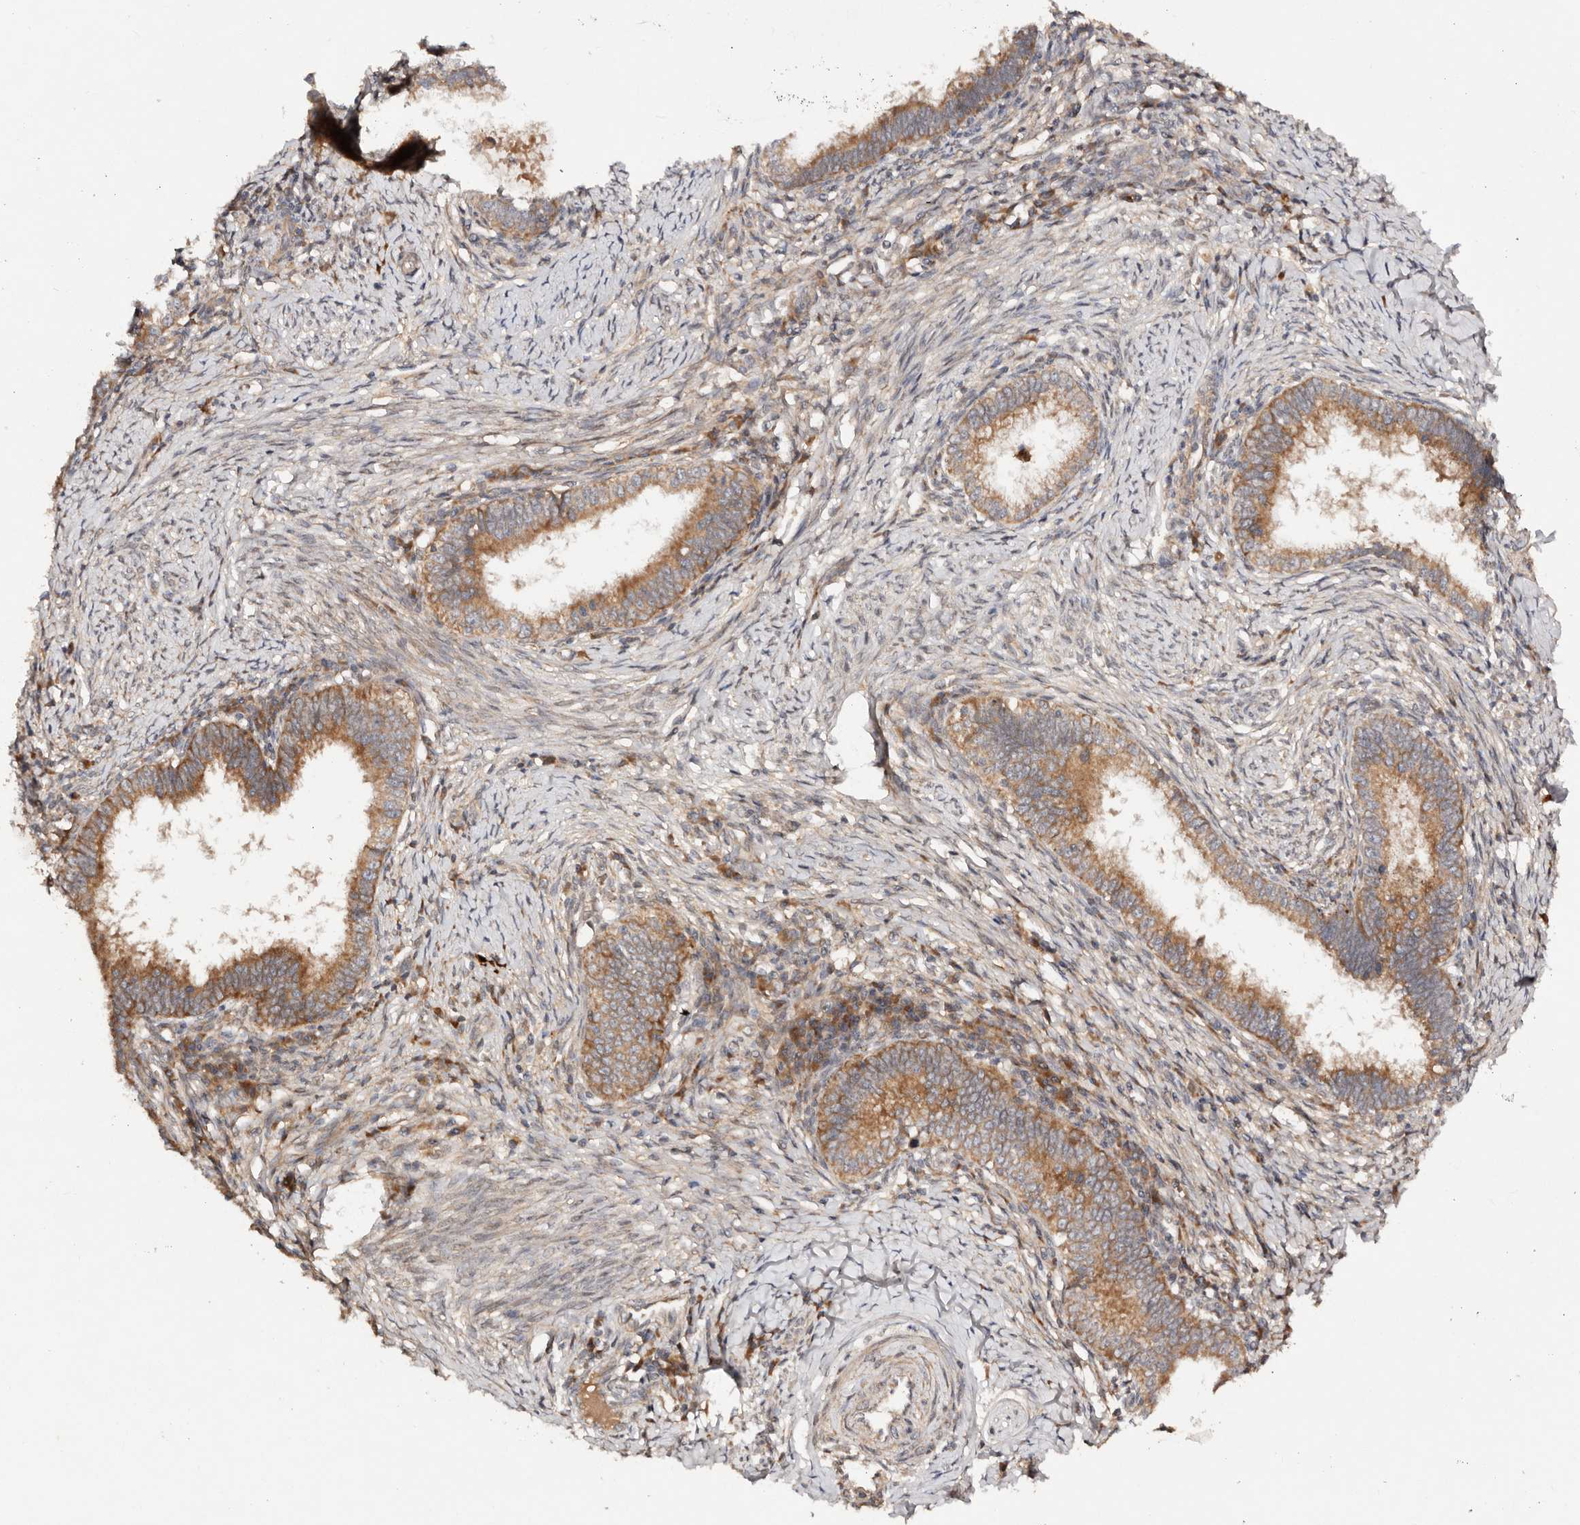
{"staining": {"intensity": "moderate", "quantity": ">75%", "location": "cytoplasmic/membranous"}, "tissue": "cervical cancer", "cell_type": "Tumor cells", "image_type": "cancer", "snomed": [{"axis": "morphology", "description": "Adenocarcinoma, NOS"}, {"axis": "topography", "description": "Cervix"}], "caption": "Protein expression analysis of human cervical adenocarcinoma reveals moderate cytoplasmic/membranous staining in about >75% of tumor cells.", "gene": "DENND11", "patient": {"sex": "female", "age": 36}}